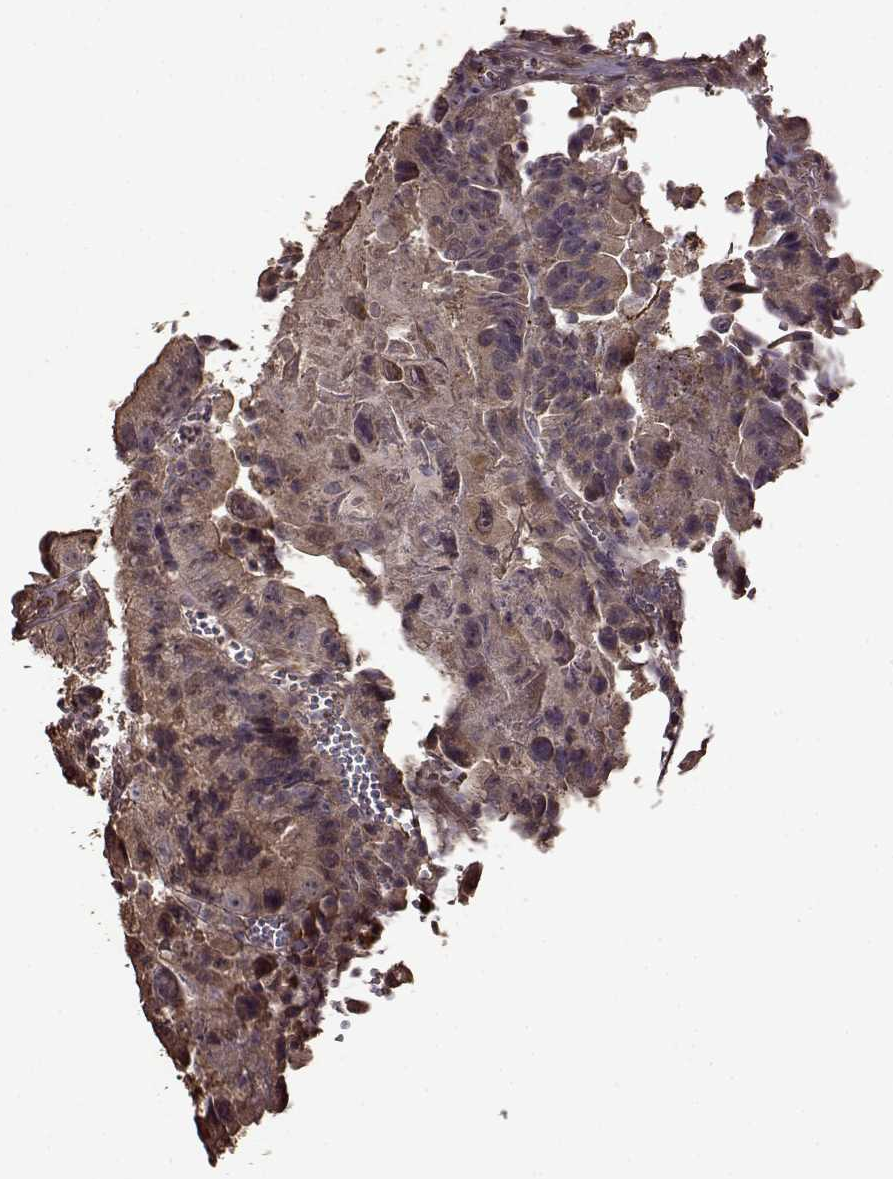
{"staining": {"intensity": "weak", "quantity": ">75%", "location": "cytoplasmic/membranous"}, "tissue": "colorectal cancer", "cell_type": "Tumor cells", "image_type": "cancer", "snomed": [{"axis": "morphology", "description": "Adenocarcinoma, NOS"}, {"axis": "topography", "description": "Colon"}], "caption": "The micrograph shows a brown stain indicating the presence of a protein in the cytoplasmic/membranous of tumor cells in adenocarcinoma (colorectal).", "gene": "FBXW11", "patient": {"sex": "female", "age": 86}}